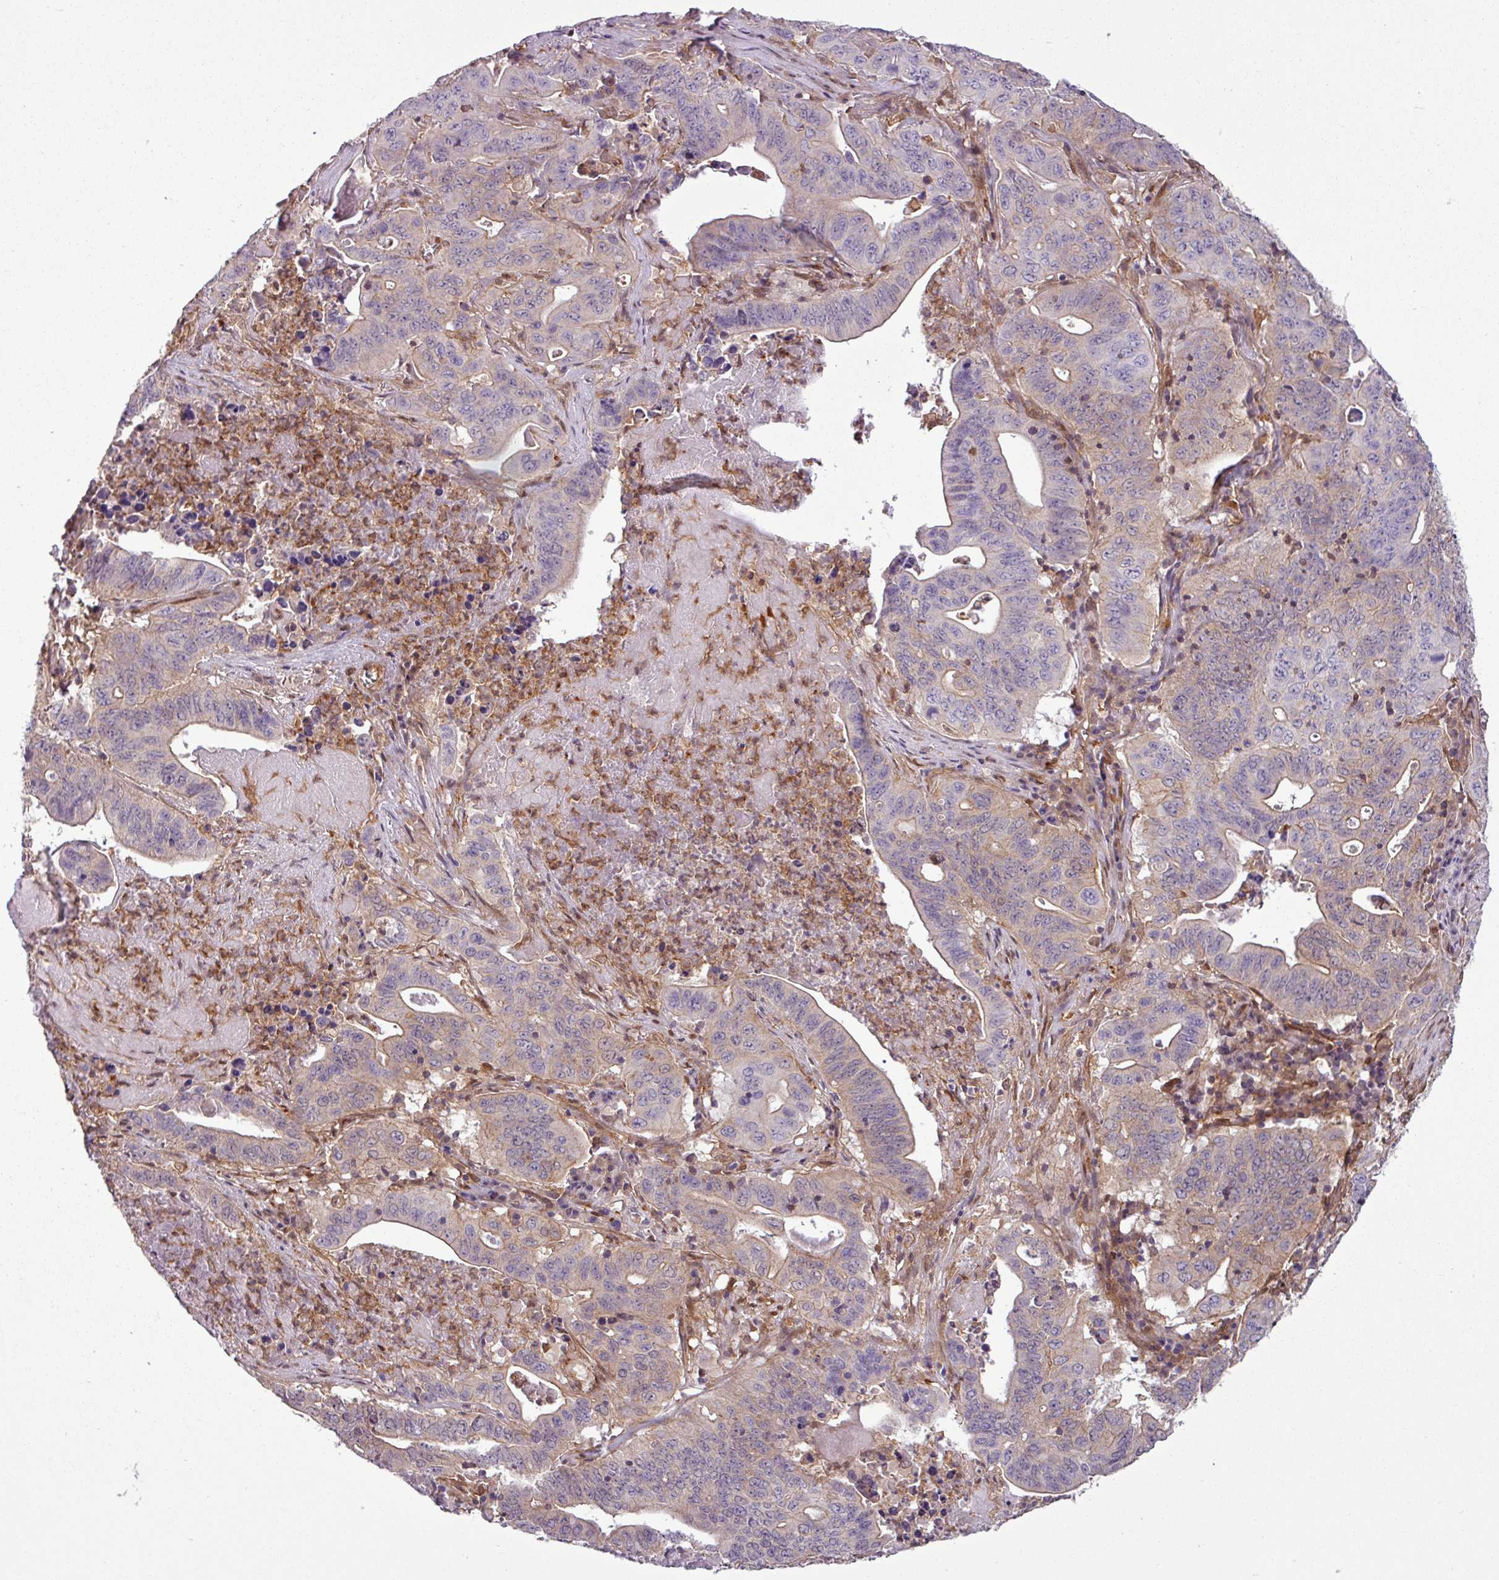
{"staining": {"intensity": "weak", "quantity": "<25%", "location": "cytoplasmic/membranous"}, "tissue": "lung cancer", "cell_type": "Tumor cells", "image_type": "cancer", "snomed": [{"axis": "morphology", "description": "Adenocarcinoma, NOS"}, {"axis": "topography", "description": "Lung"}], "caption": "IHC micrograph of human lung cancer (adenocarcinoma) stained for a protein (brown), which exhibits no positivity in tumor cells.", "gene": "SH3BGRL", "patient": {"sex": "female", "age": 60}}